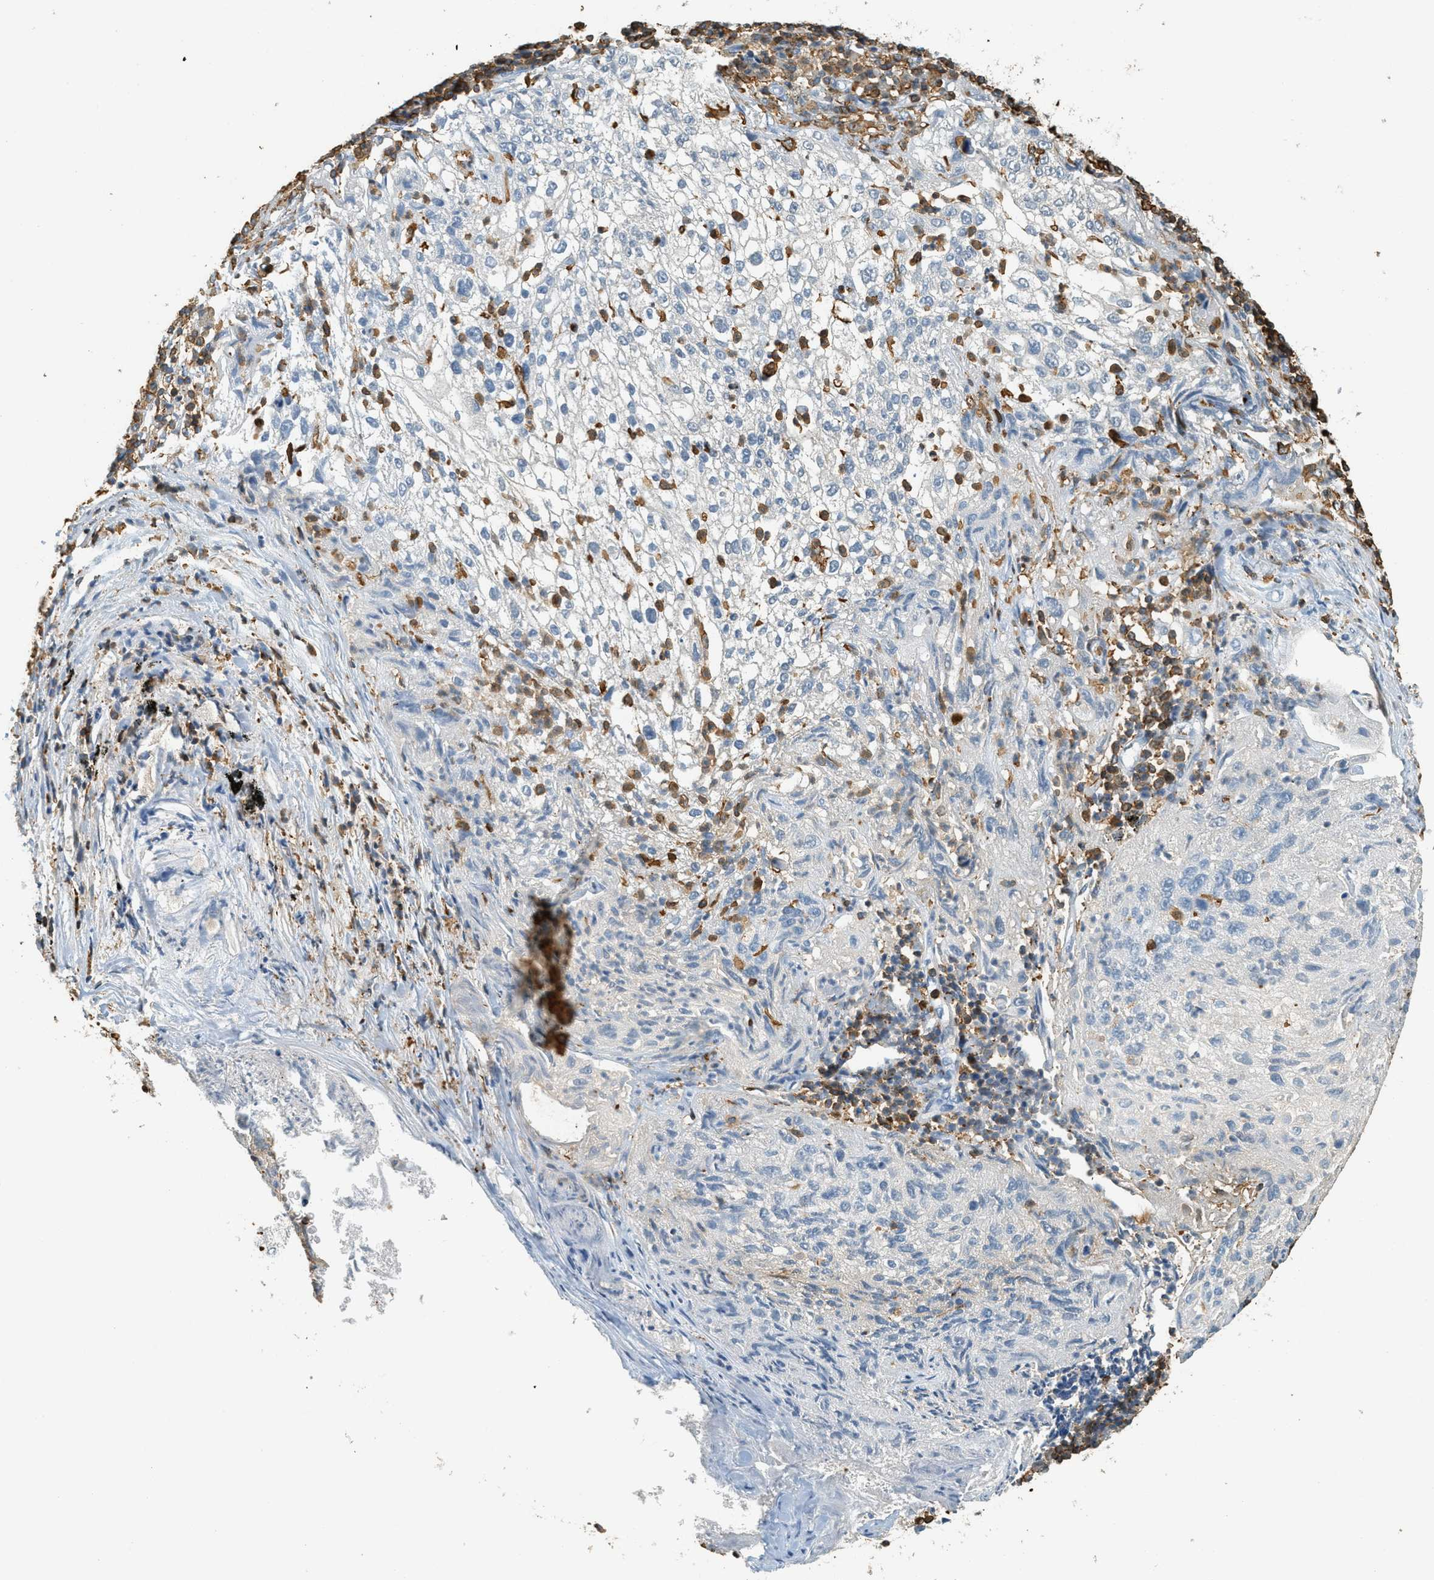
{"staining": {"intensity": "negative", "quantity": "none", "location": "none"}, "tissue": "lung cancer", "cell_type": "Tumor cells", "image_type": "cancer", "snomed": [{"axis": "morphology", "description": "Inflammation, NOS"}, {"axis": "morphology", "description": "Squamous cell carcinoma, NOS"}, {"axis": "topography", "description": "Lymph node"}, {"axis": "topography", "description": "Soft tissue"}, {"axis": "topography", "description": "Lung"}], "caption": "Immunohistochemical staining of lung cancer reveals no significant staining in tumor cells. The staining is performed using DAB (3,3'-diaminobenzidine) brown chromogen with nuclei counter-stained in using hematoxylin.", "gene": "LSP1", "patient": {"sex": "male", "age": 66}}